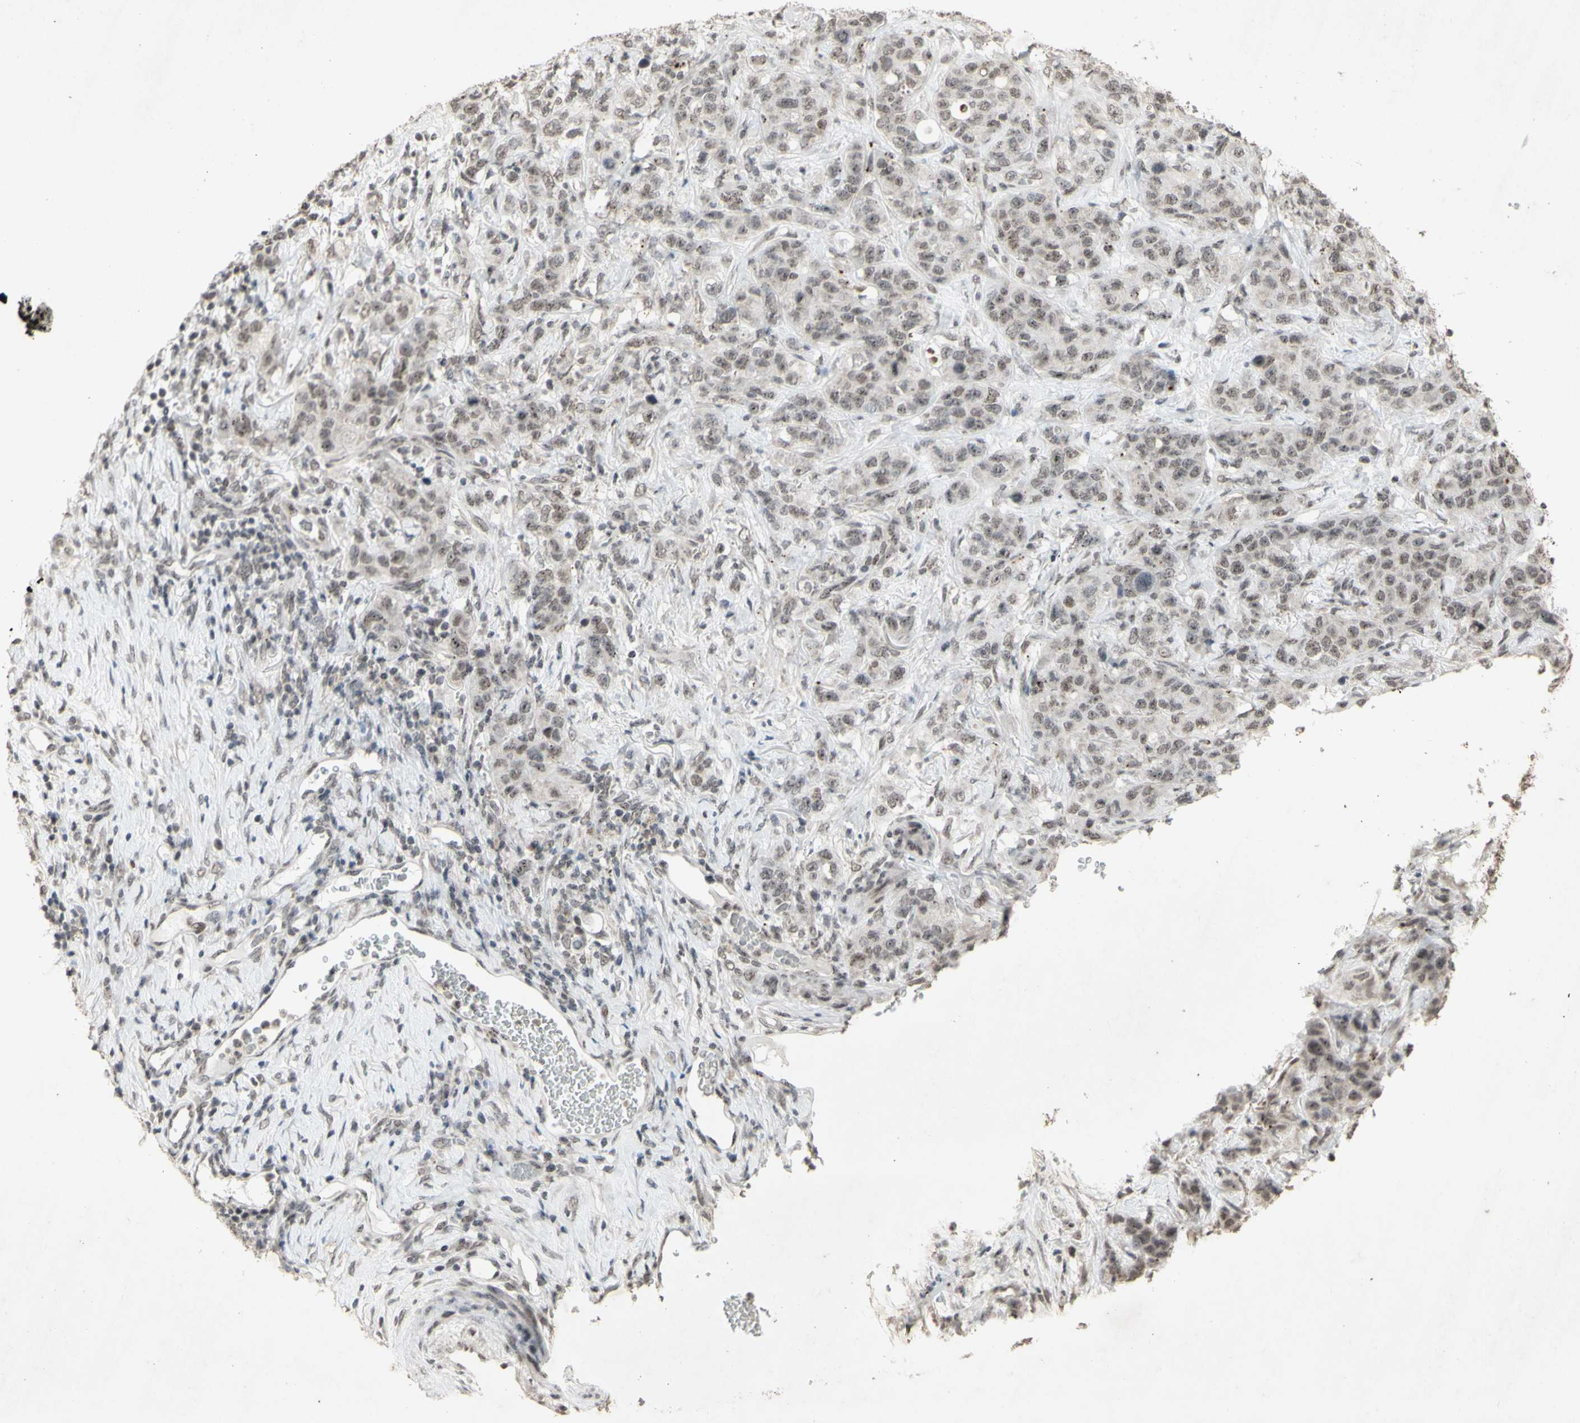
{"staining": {"intensity": "strong", "quantity": "25%-75%", "location": "nuclear"}, "tissue": "stomach cancer", "cell_type": "Tumor cells", "image_type": "cancer", "snomed": [{"axis": "morphology", "description": "Adenocarcinoma, NOS"}, {"axis": "topography", "description": "Stomach"}], "caption": "Approximately 25%-75% of tumor cells in human adenocarcinoma (stomach) display strong nuclear protein expression as visualized by brown immunohistochemical staining.", "gene": "CENPB", "patient": {"sex": "male", "age": 48}}